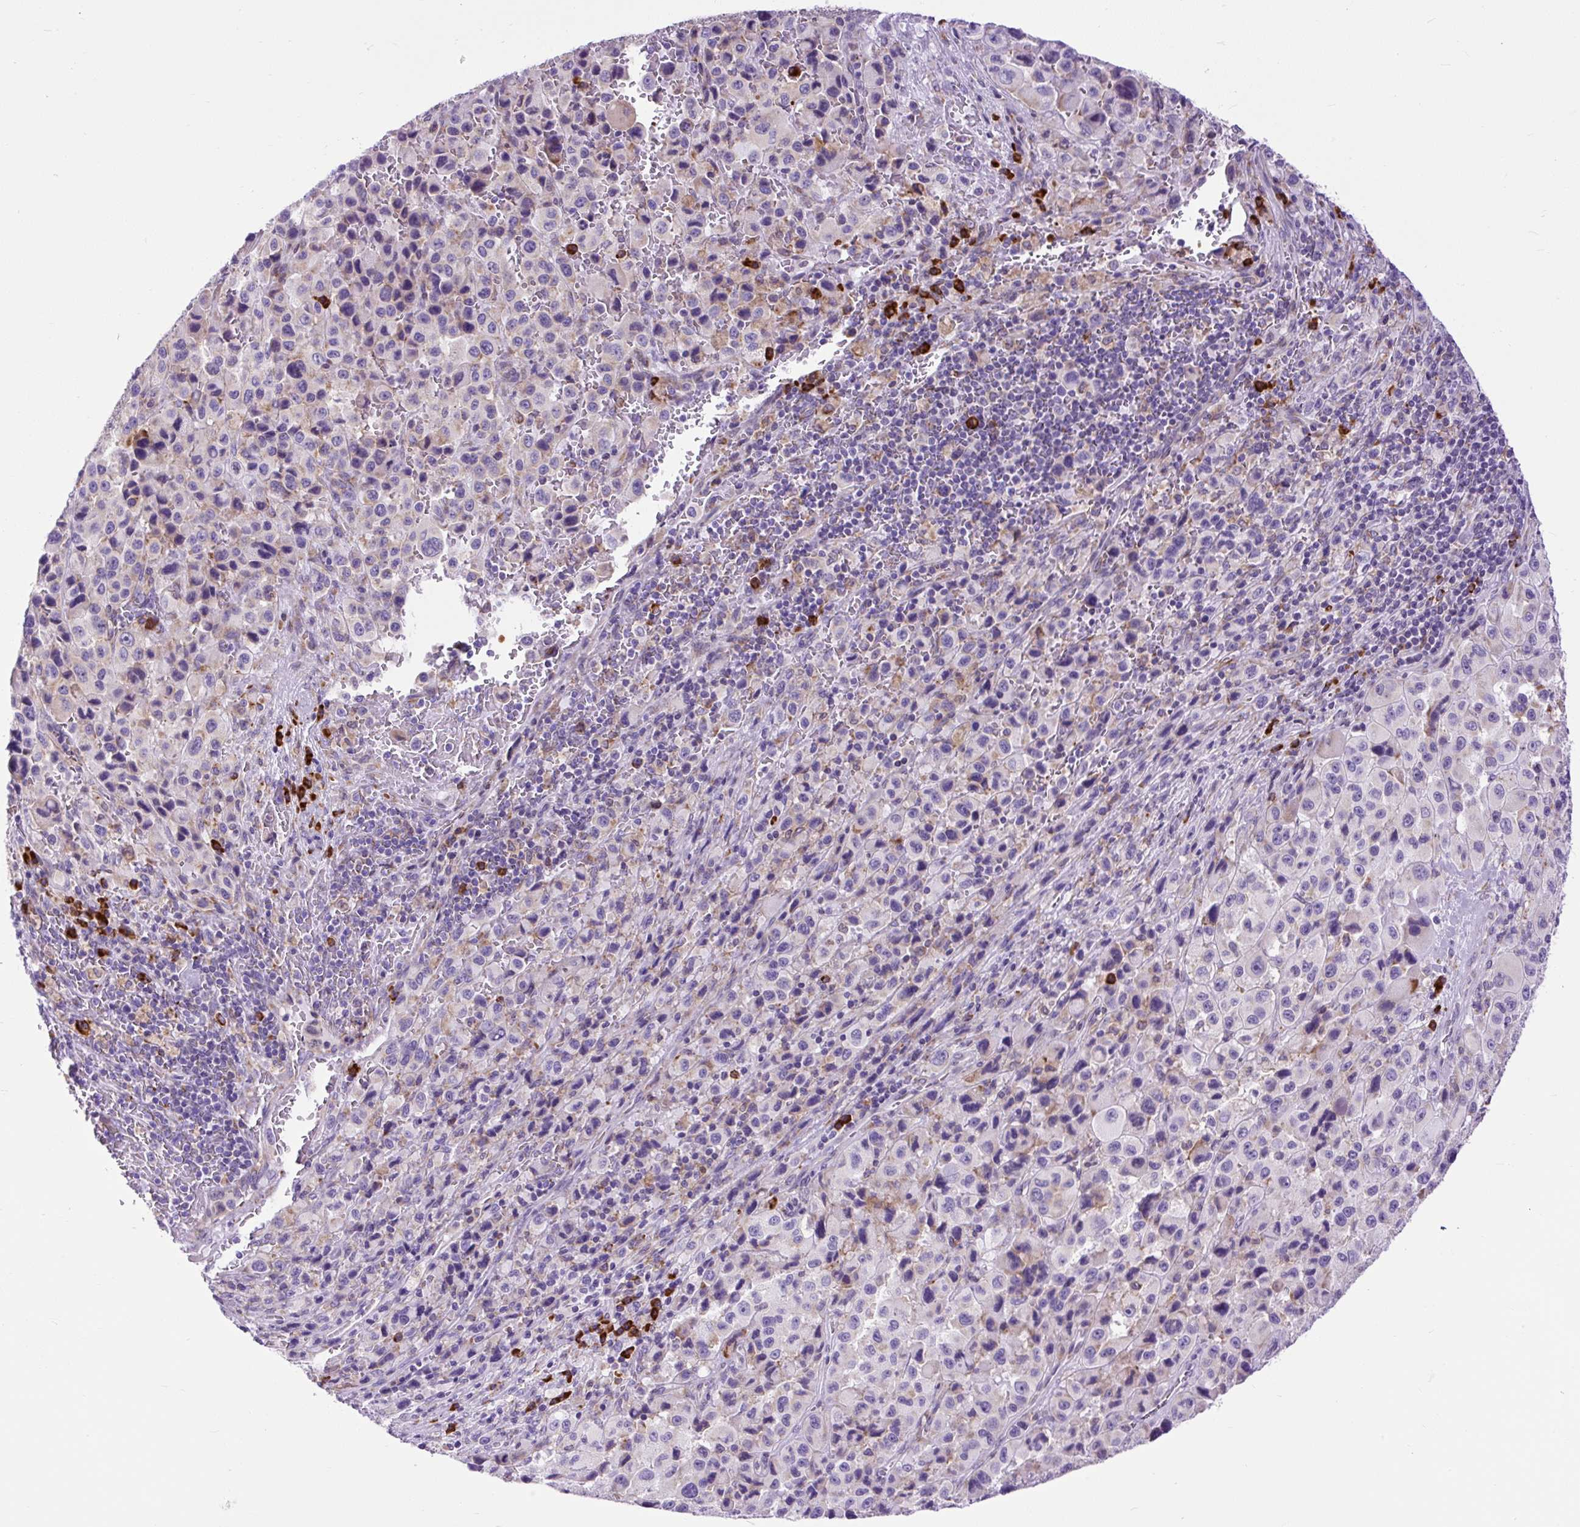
{"staining": {"intensity": "weak", "quantity": "<25%", "location": "cytoplasmic/membranous"}, "tissue": "melanoma", "cell_type": "Tumor cells", "image_type": "cancer", "snomed": [{"axis": "morphology", "description": "Malignant melanoma, Metastatic site"}, {"axis": "topography", "description": "Lymph node"}], "caption": "Immunohistochemical staining of human malignant melanoma (metastatic site) exhibits no significant positivity in tumor cells. (DAB immunohistochemistry visualized using brightfield microscopy, high magnification).", "gene": "DDOST", "patient": {"sex": "female", "age": 65}}